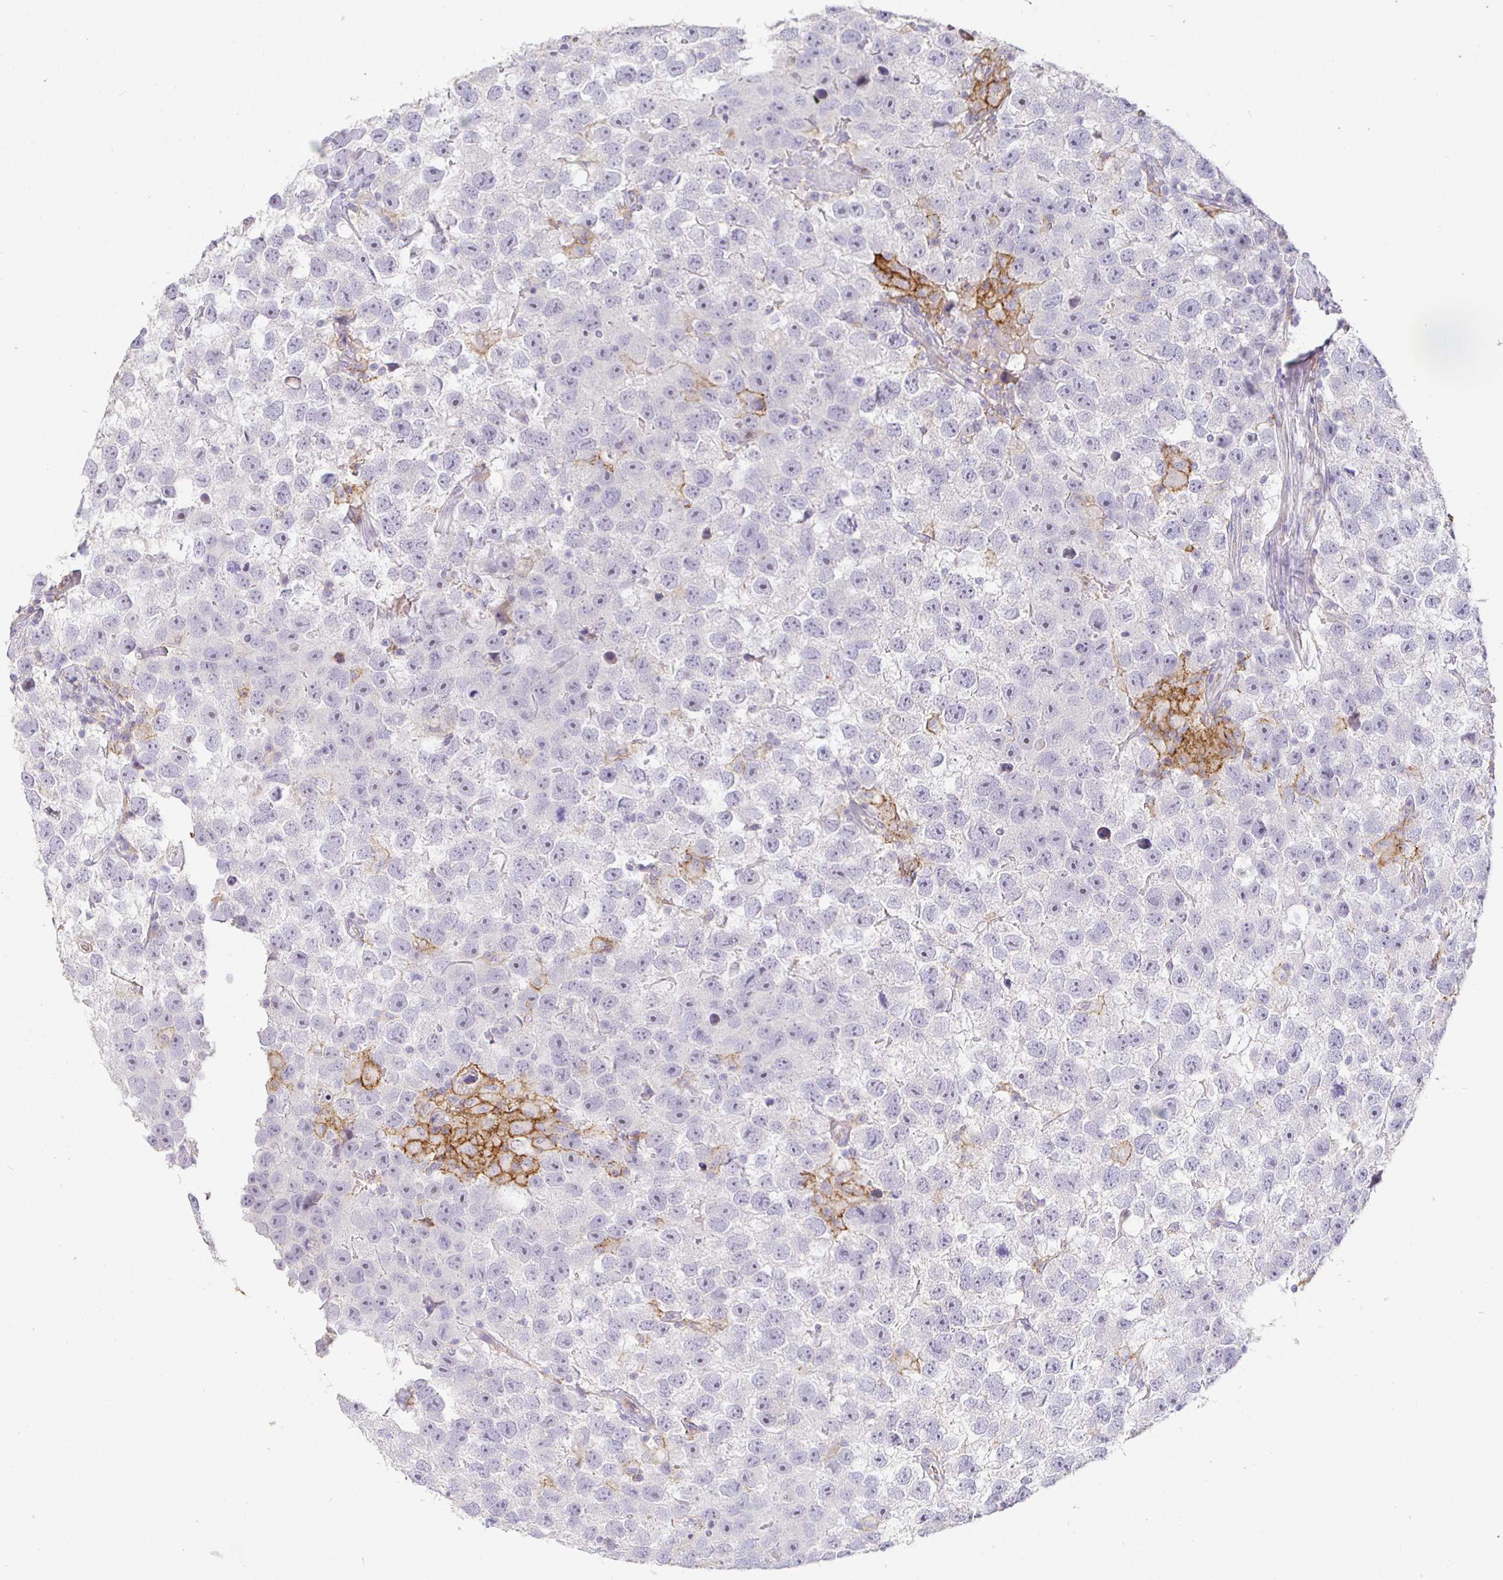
{"staining": {"intensity": "negative", "quantity": "none", "location": "none"}, "tissue": "testis cancer", "cell_type": "Tumor cells", "image_type": "cancer", "snomed": [{"axis": "morphology", "description": "Seminoma, NOS"}, {"axis": "topography", "description": "Testis"}], "caption": "This is a micrograph of immunohistochemistry (IHC) staining of testis cancer (seminoma), which shows no staining in tumor cells. Brightfield microscopy of IHC stained with DAB (brown) and hematoxylin (blue), captured at high magnification.", "gene": "SIRPA", "patient": {"sex": "male", "age": 26}}